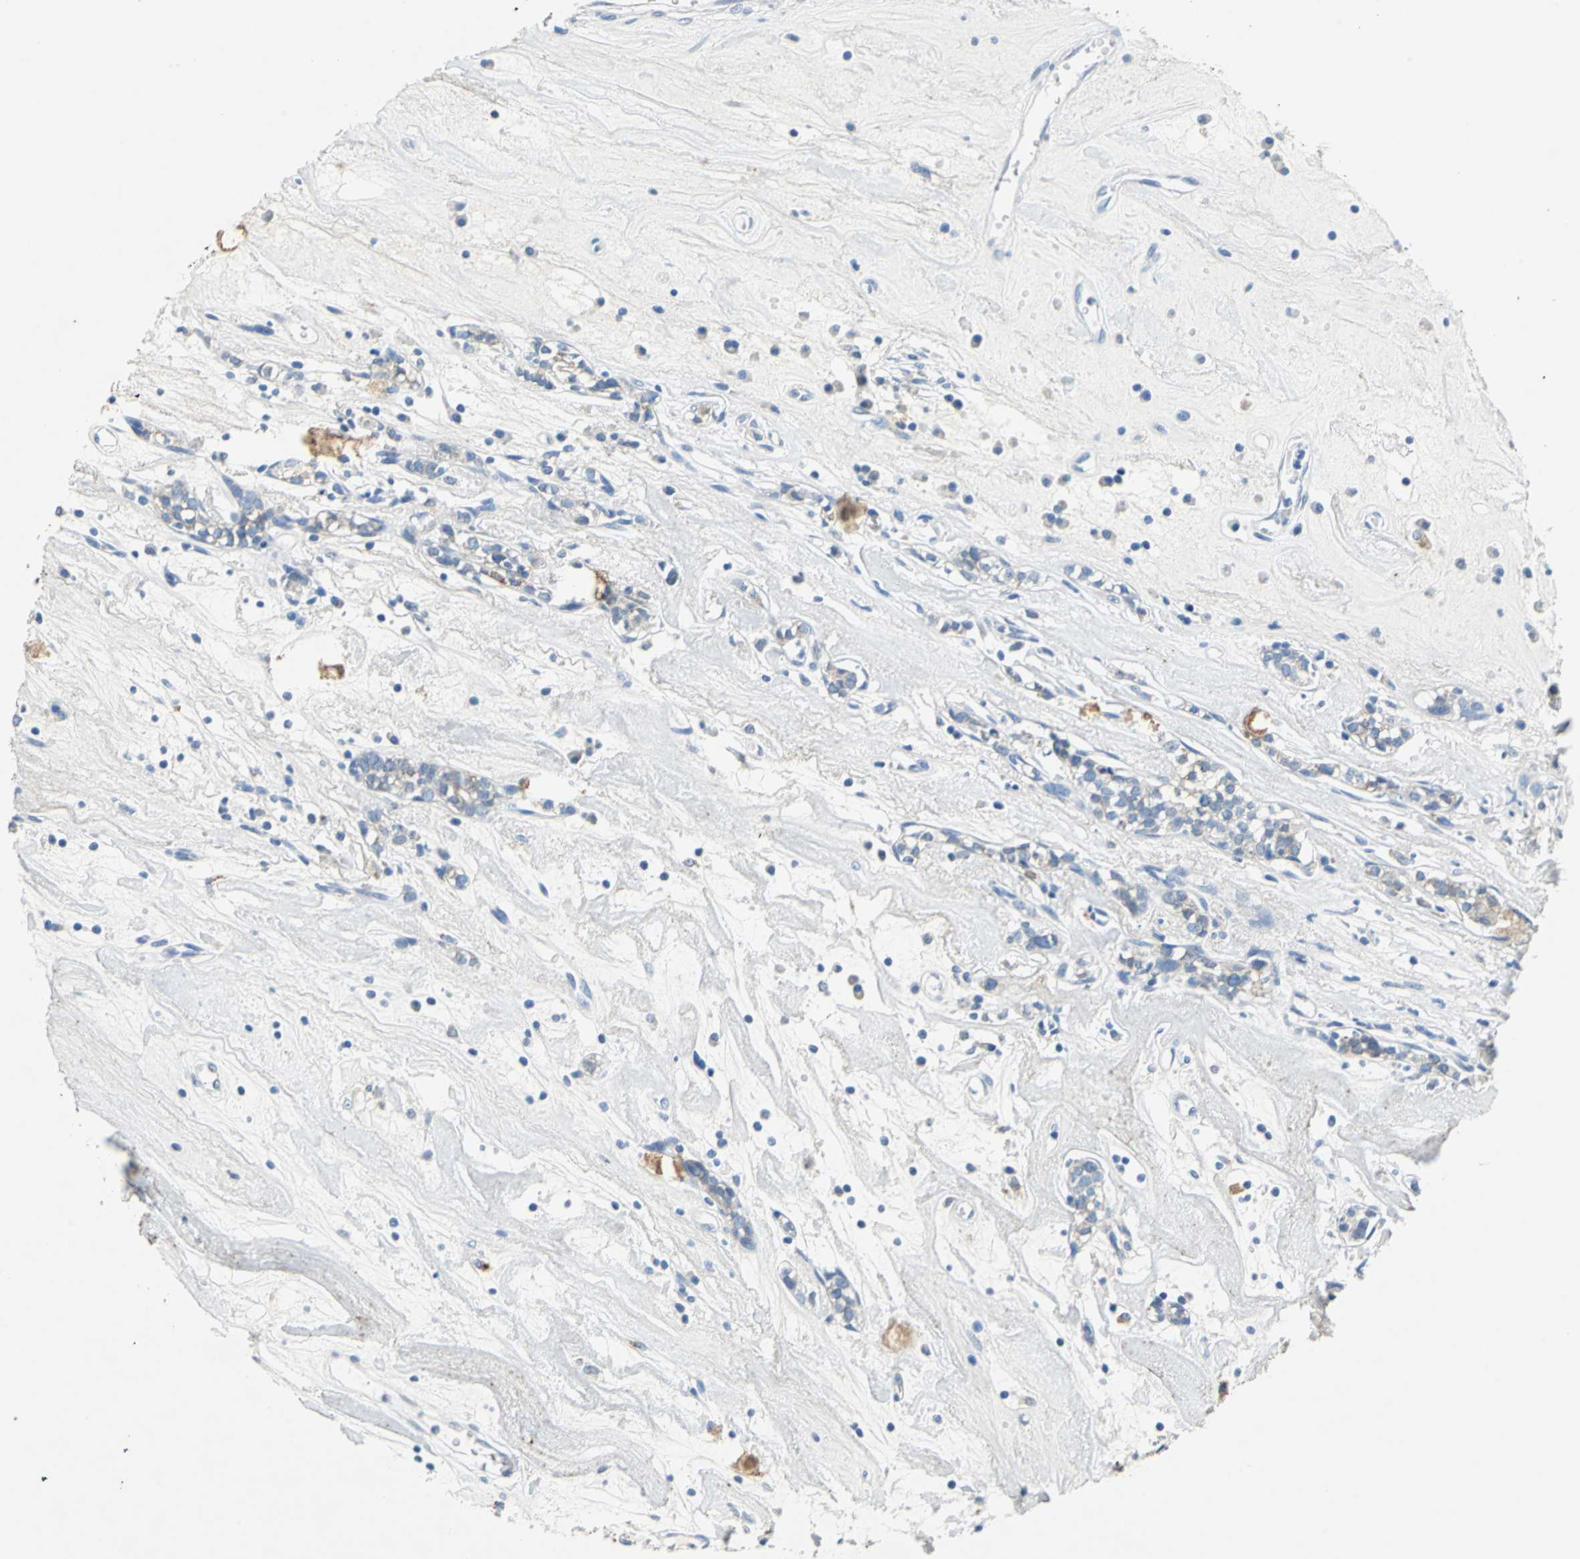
{"staining": {"intensity": "negative", "quantity": "none", "location": "none"}, "tissue": "head and neck cancer", "cell_type": "Tumor cells", "image_type": "cancer", "snomed": [{"axis": "morphology", "description": "Adenocarcinoma, NOS"}, {"axis": "topography", "description": "Salivary gland"}, {"axis": "topography", "description": "Head-Neck"}], "caption": "High power microscopy histopathology image of an immunohistochemistry micrograph of head and neck cancer (adenocarcinoma), revealing no significant expression in tumor cells. (Immunohistochemistry (ihc), brightfield microscopy, high magnification).", "gene": "TEX264", "patient": {"sex": "female", "age": 65}}